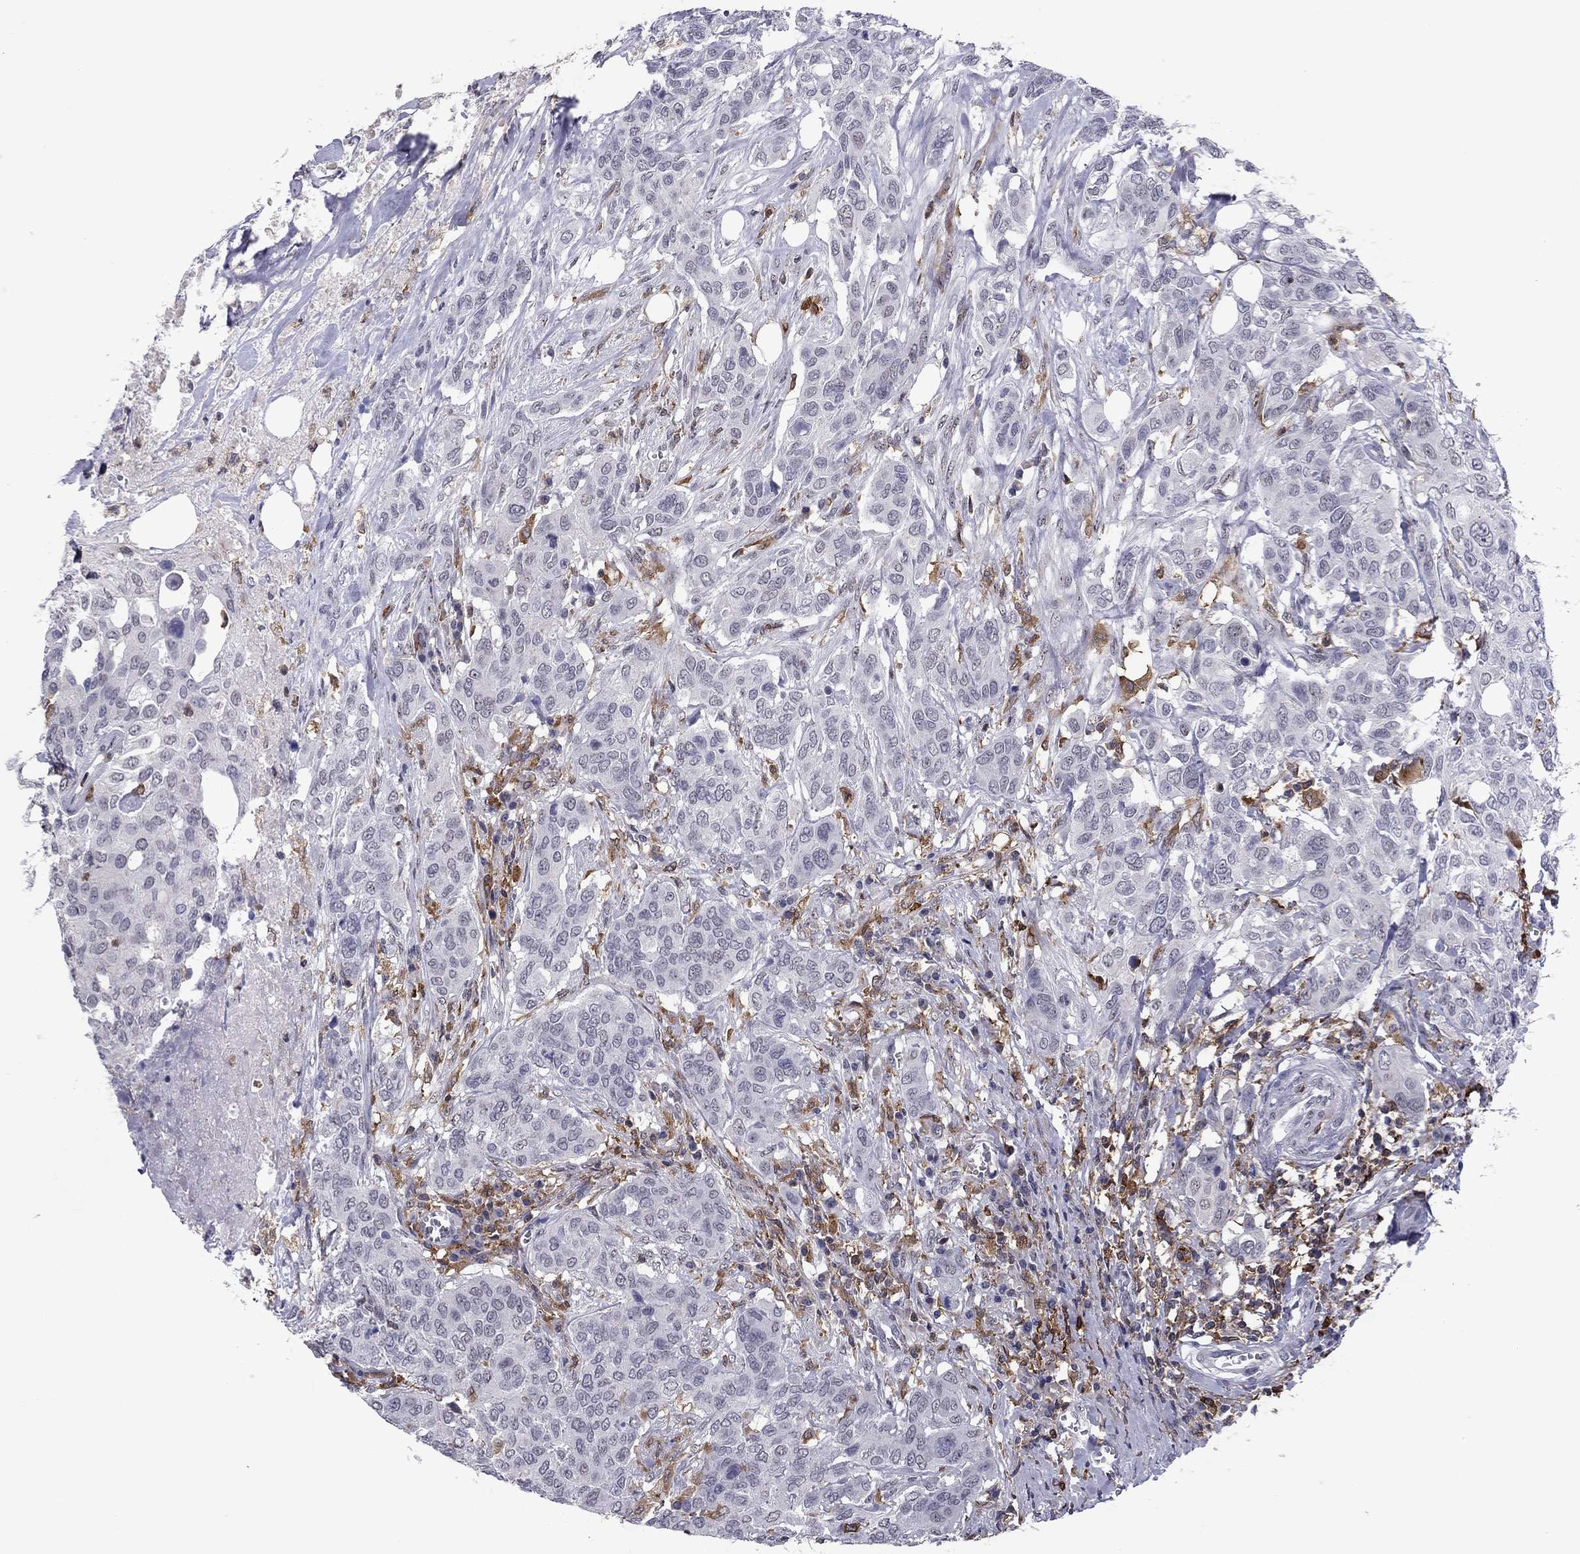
{"staining": {"intensity": "negative", "quantity": "none", "location": "none"}, "tissue": "urothelial cancer", "cell_type": "Tumor cells", "image_type": "cancer", "snomed": [{"axis": "morphology", "description": "Urothelial carcinoma, NOS"}, {"axis": "morphology", "description": "Urothelial carcinoma, High grade"}, {"axis": "topography", "description": "Urinary bladder"}], "caption": "Immunohistochemistry (IHC) micrograph of neoplastic tissue: urothelial cancer stained with DAB reveals no significant protein expression in tumor cells.", "gene": "PLCB2", "patient": {"sex": "male", "age": 63}}